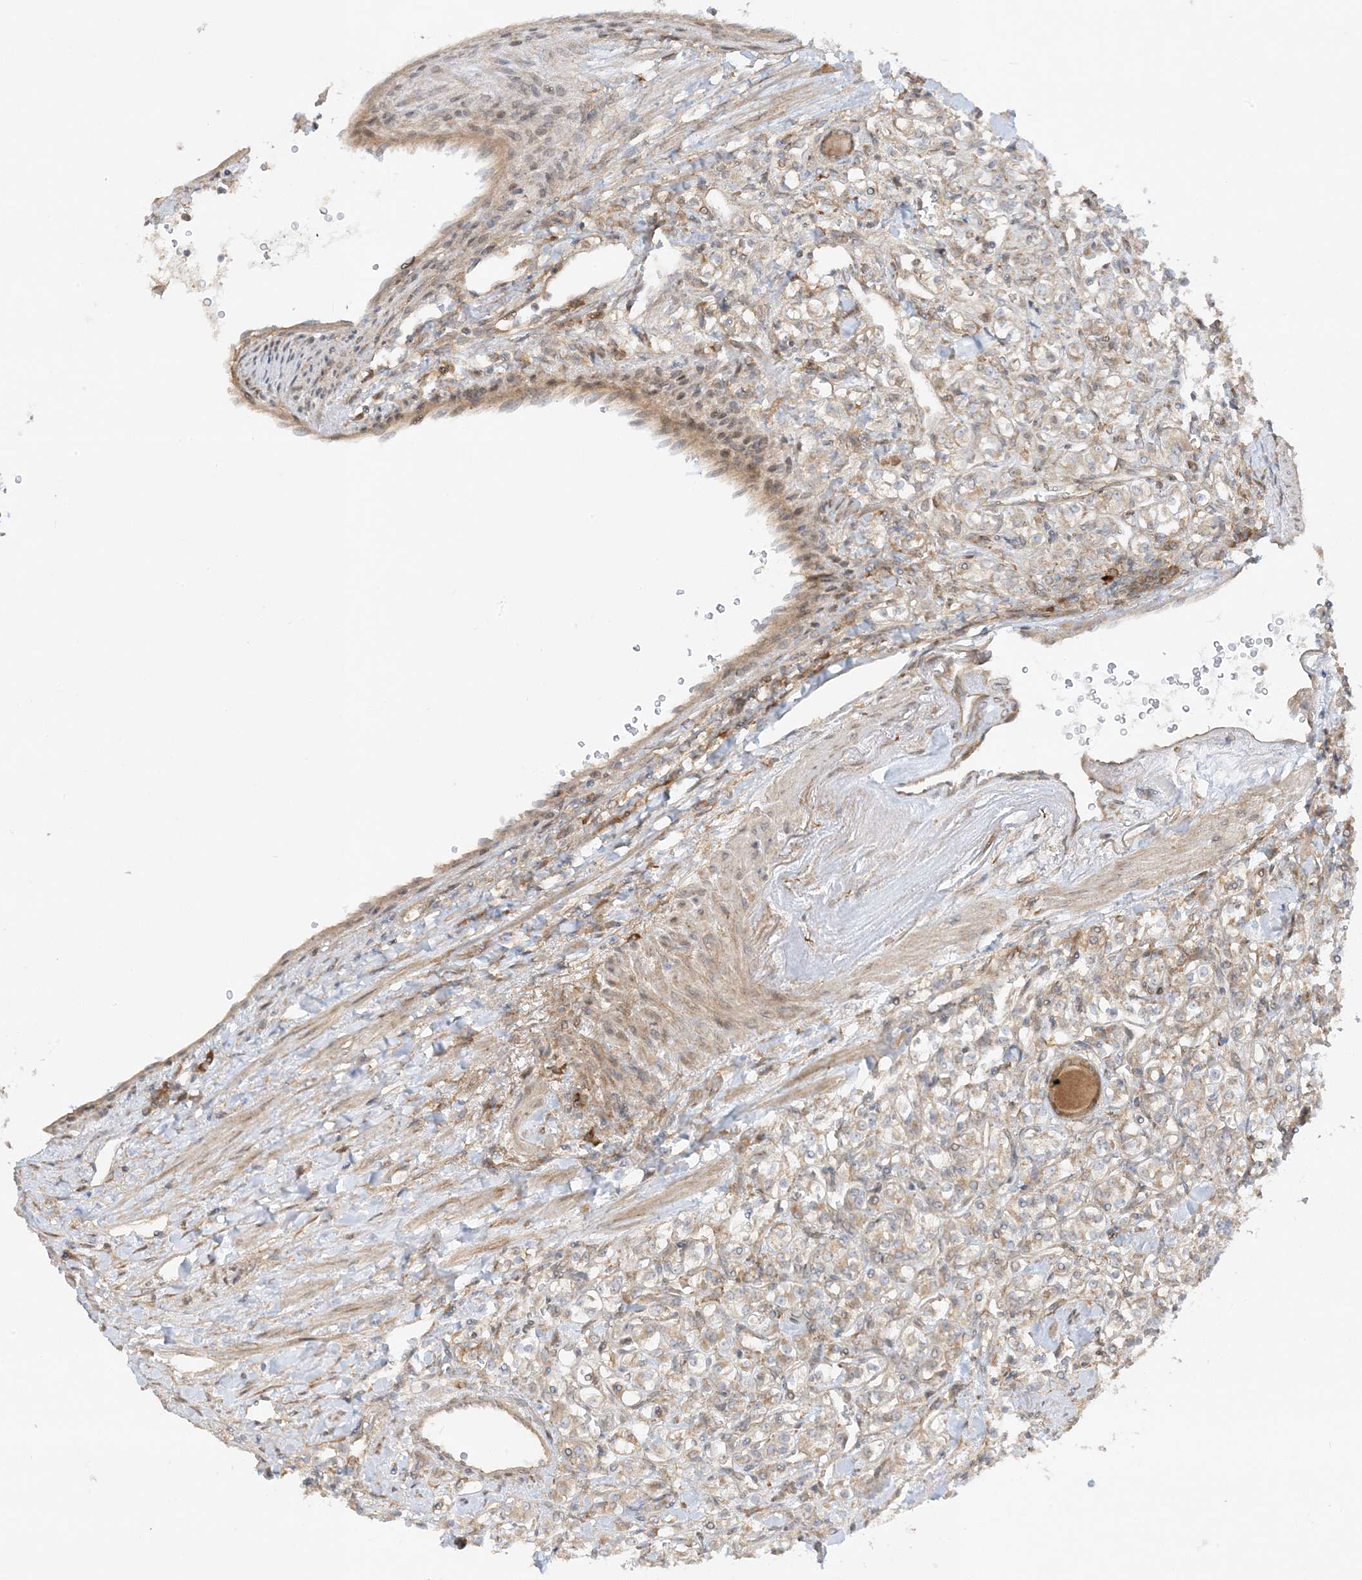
{"staining": {"intensity": "weak", "quantity": "25%-75%", "location": "cytoplasmic/membranous"}, "tissue": "renal cancer", "cell_type": "Tumor cells", "image_type": "cancer", "snomed": [{"axis": "morphology", "description": "Adenocarcinoma, NOS"}, {"axis": "topography", "description": "Kidney"}], "caption": "A histopathology image of renal cancer (adenocarcinoma) stained for a protein demonstrates weak cytoplasmic/membranous brown staining in tumor cells.", "gene": "SCARF2", "patient": {"sex": "male", "age": 77}}